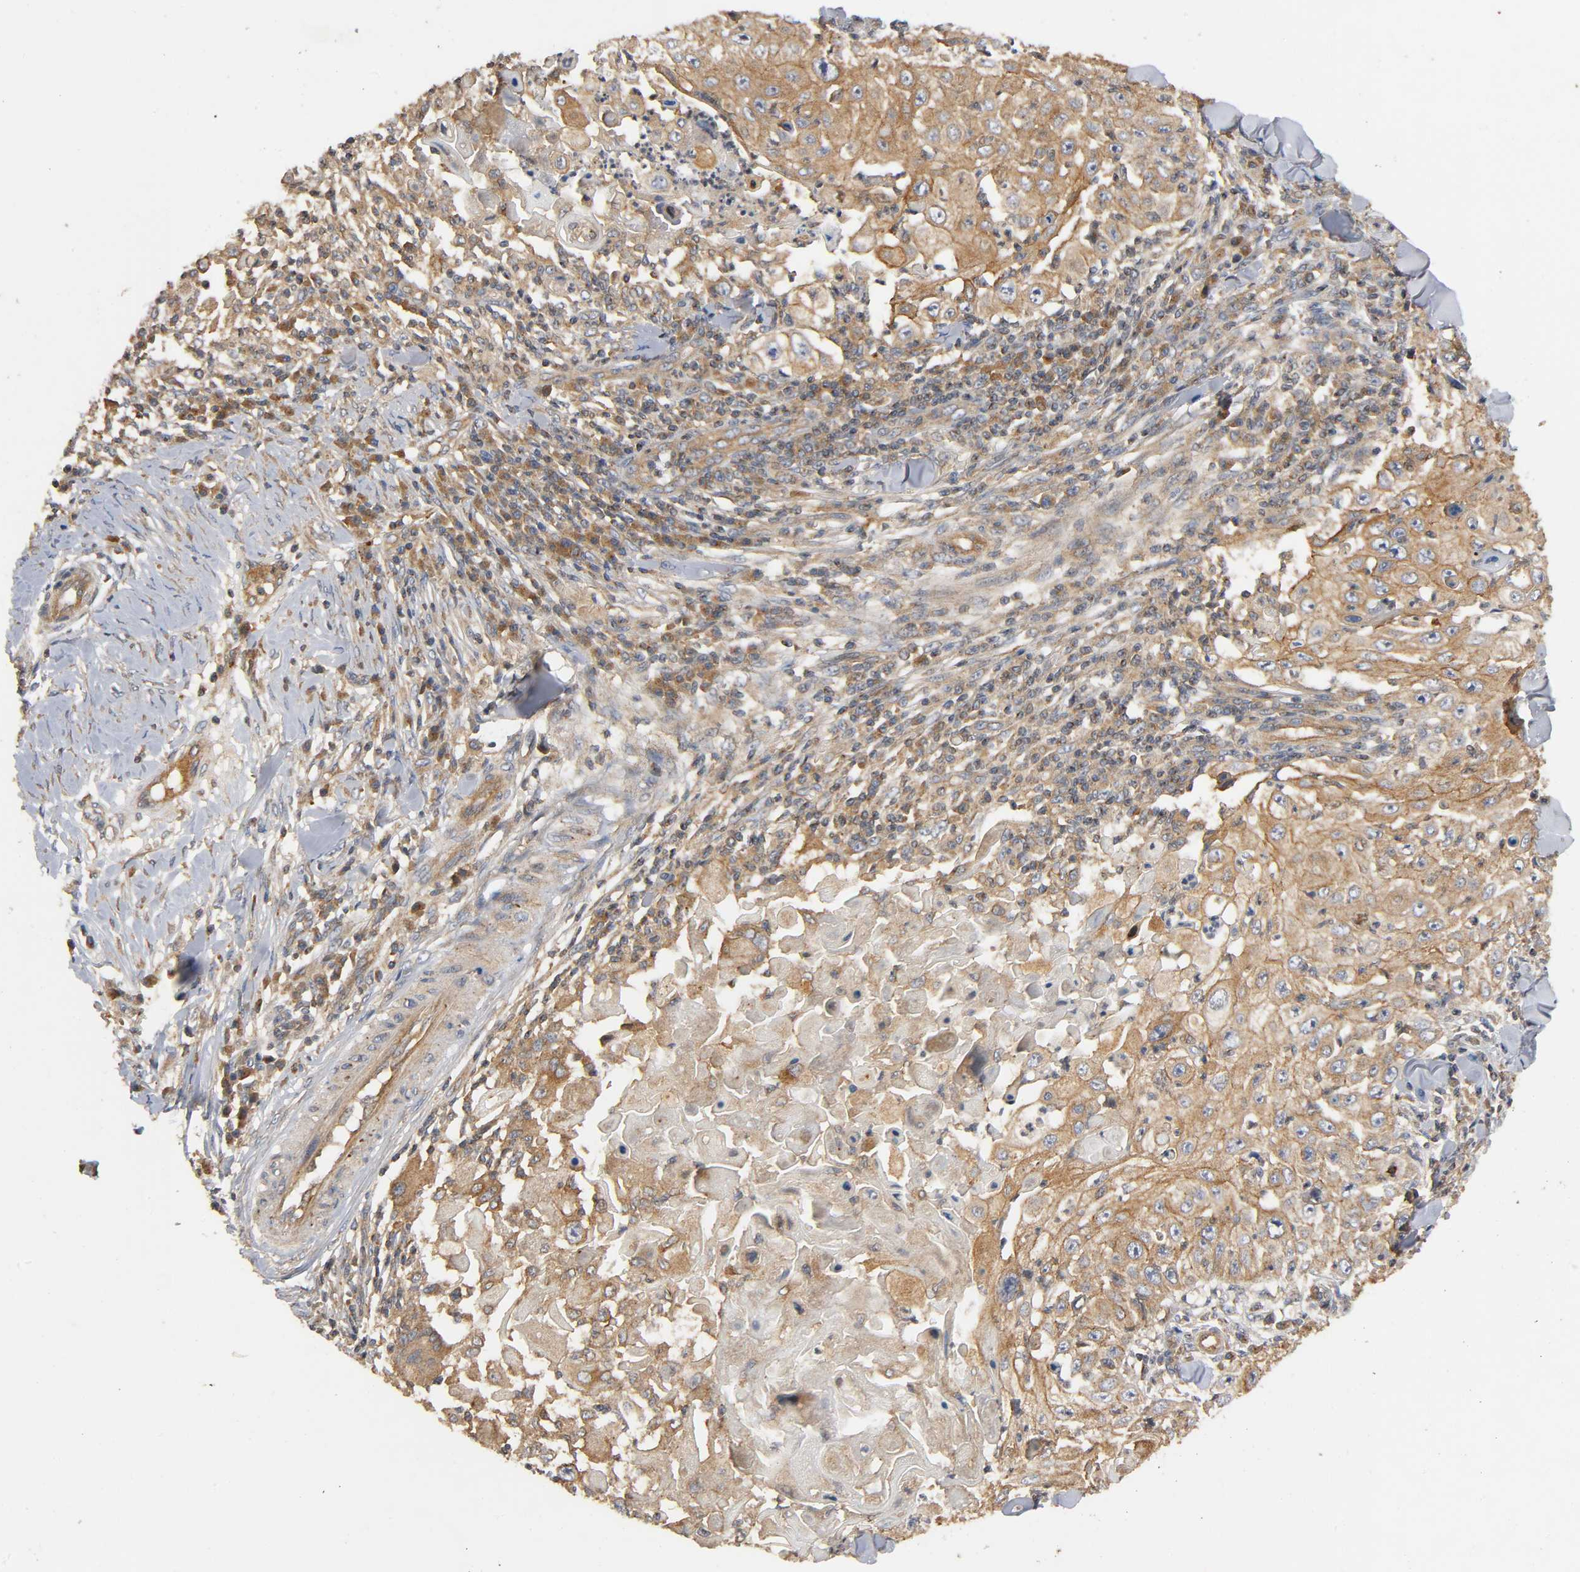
{"staining": {"intensity": "moderate", "quantity": ">75%", "location": "cytoplasmic/membranous"}, "tissue": "skin cancer", "cell_type": "Tumor cells", "image_type": "cancer", "snomed": [{"axis": "morphology", "description": "Squamous cell carcinoma, NOS"}, {"axis": "topography", "description": "Skin"}], "caption": "A brown stain labels moderate cytoplasmic/membranous staining of a protein in human squamous cell carcinoma (skin) tumor cells. (Stains: DAB (3,3'-diaminobenzidine) in brown, nuclei in blue, Microscopy: brightfield microscopy at high magnification).", "gene": "IKBKB", "patient": {"sex": "male", "age": 86}}